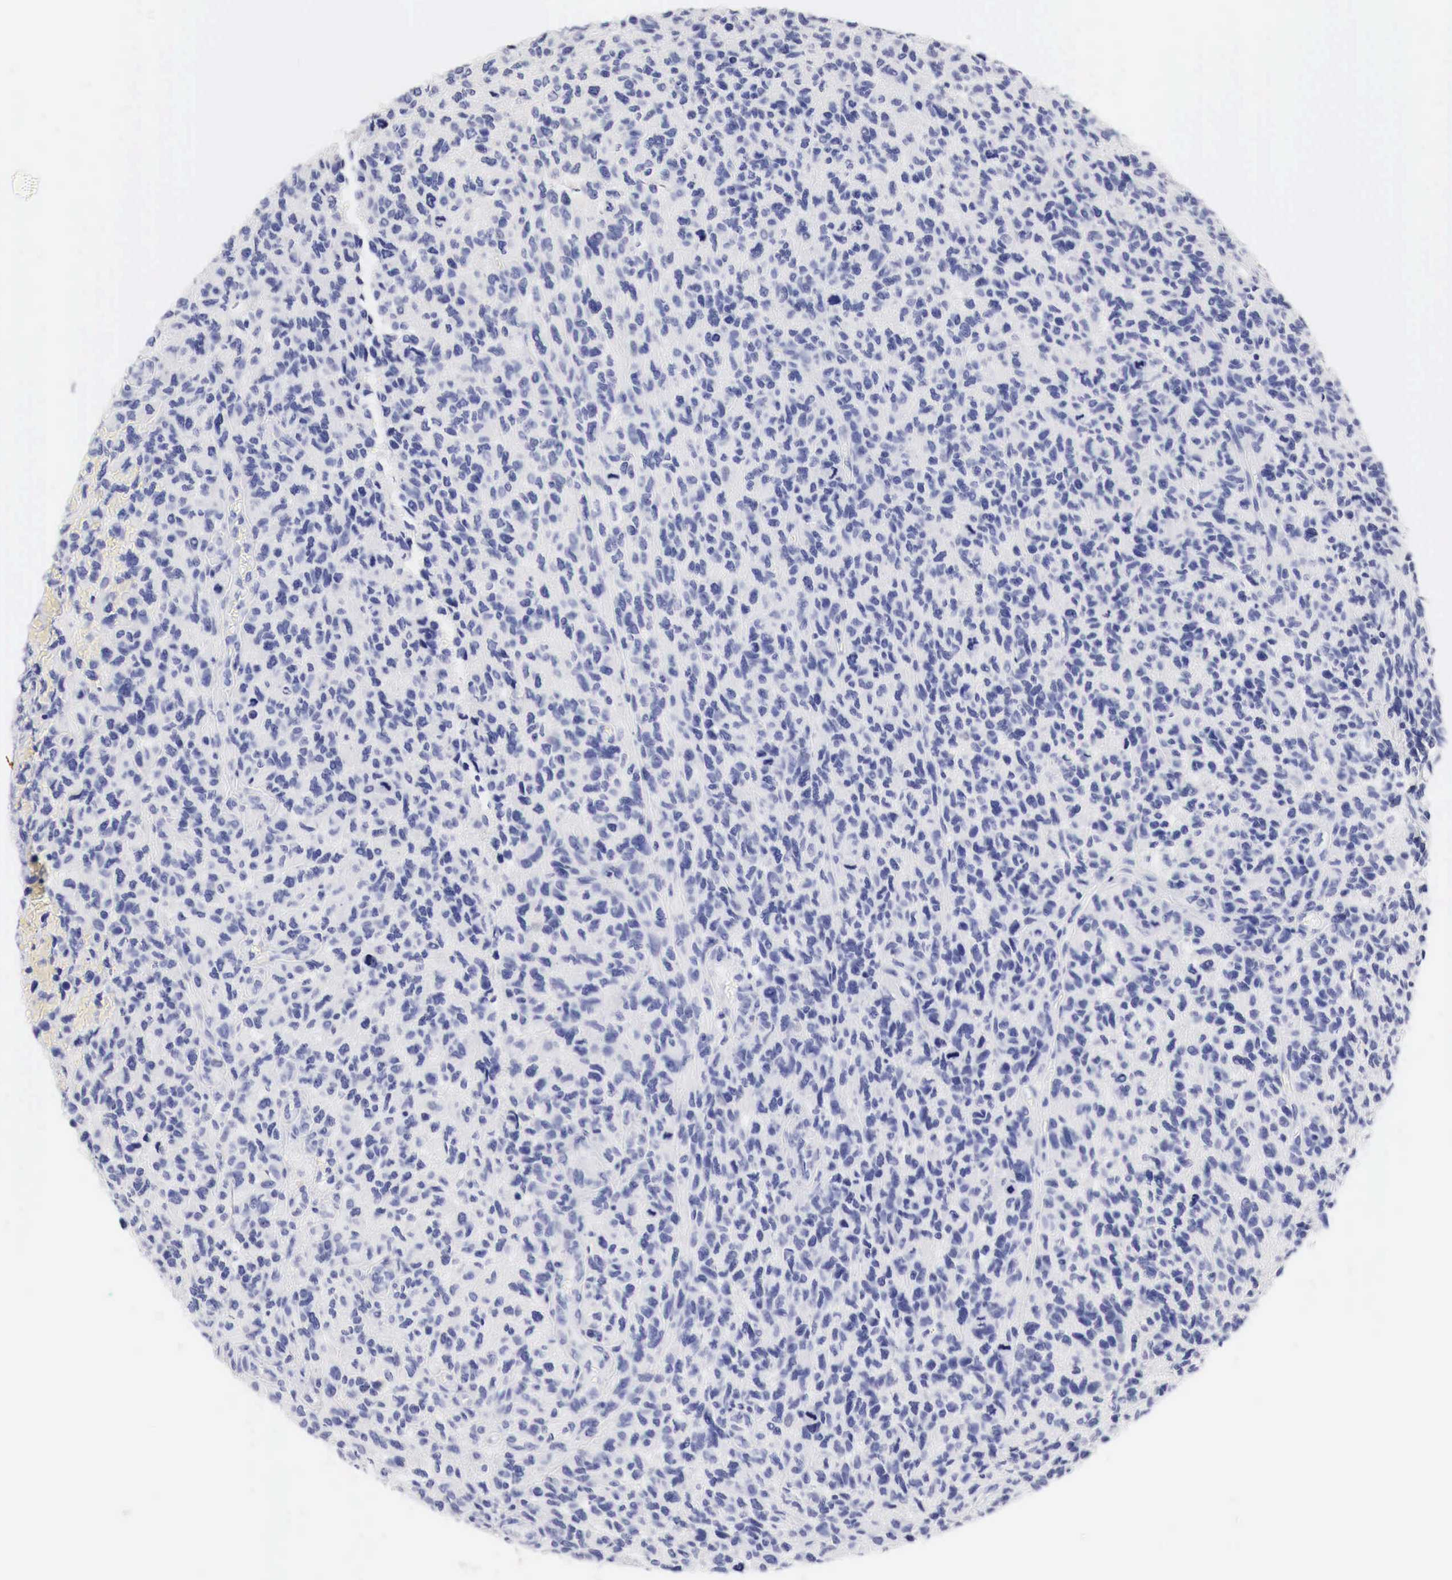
{"staining": {"intensity": "negative", "quantity": "none", "location": "none"}, "tissue": "glioma", "cell_type": "Tumor cells", "image_type": "cancer", "snomed": [{"axis": "morphology", "description": "Glioma, malignant, High grade"}, {"axis": "topography", "description": "Brain"}], "caption": "The photomicrograph demonstrates no staining of tumor cells in glioma.", "gene": "TYR", "patient": {"sex": "male", "age": 77}}